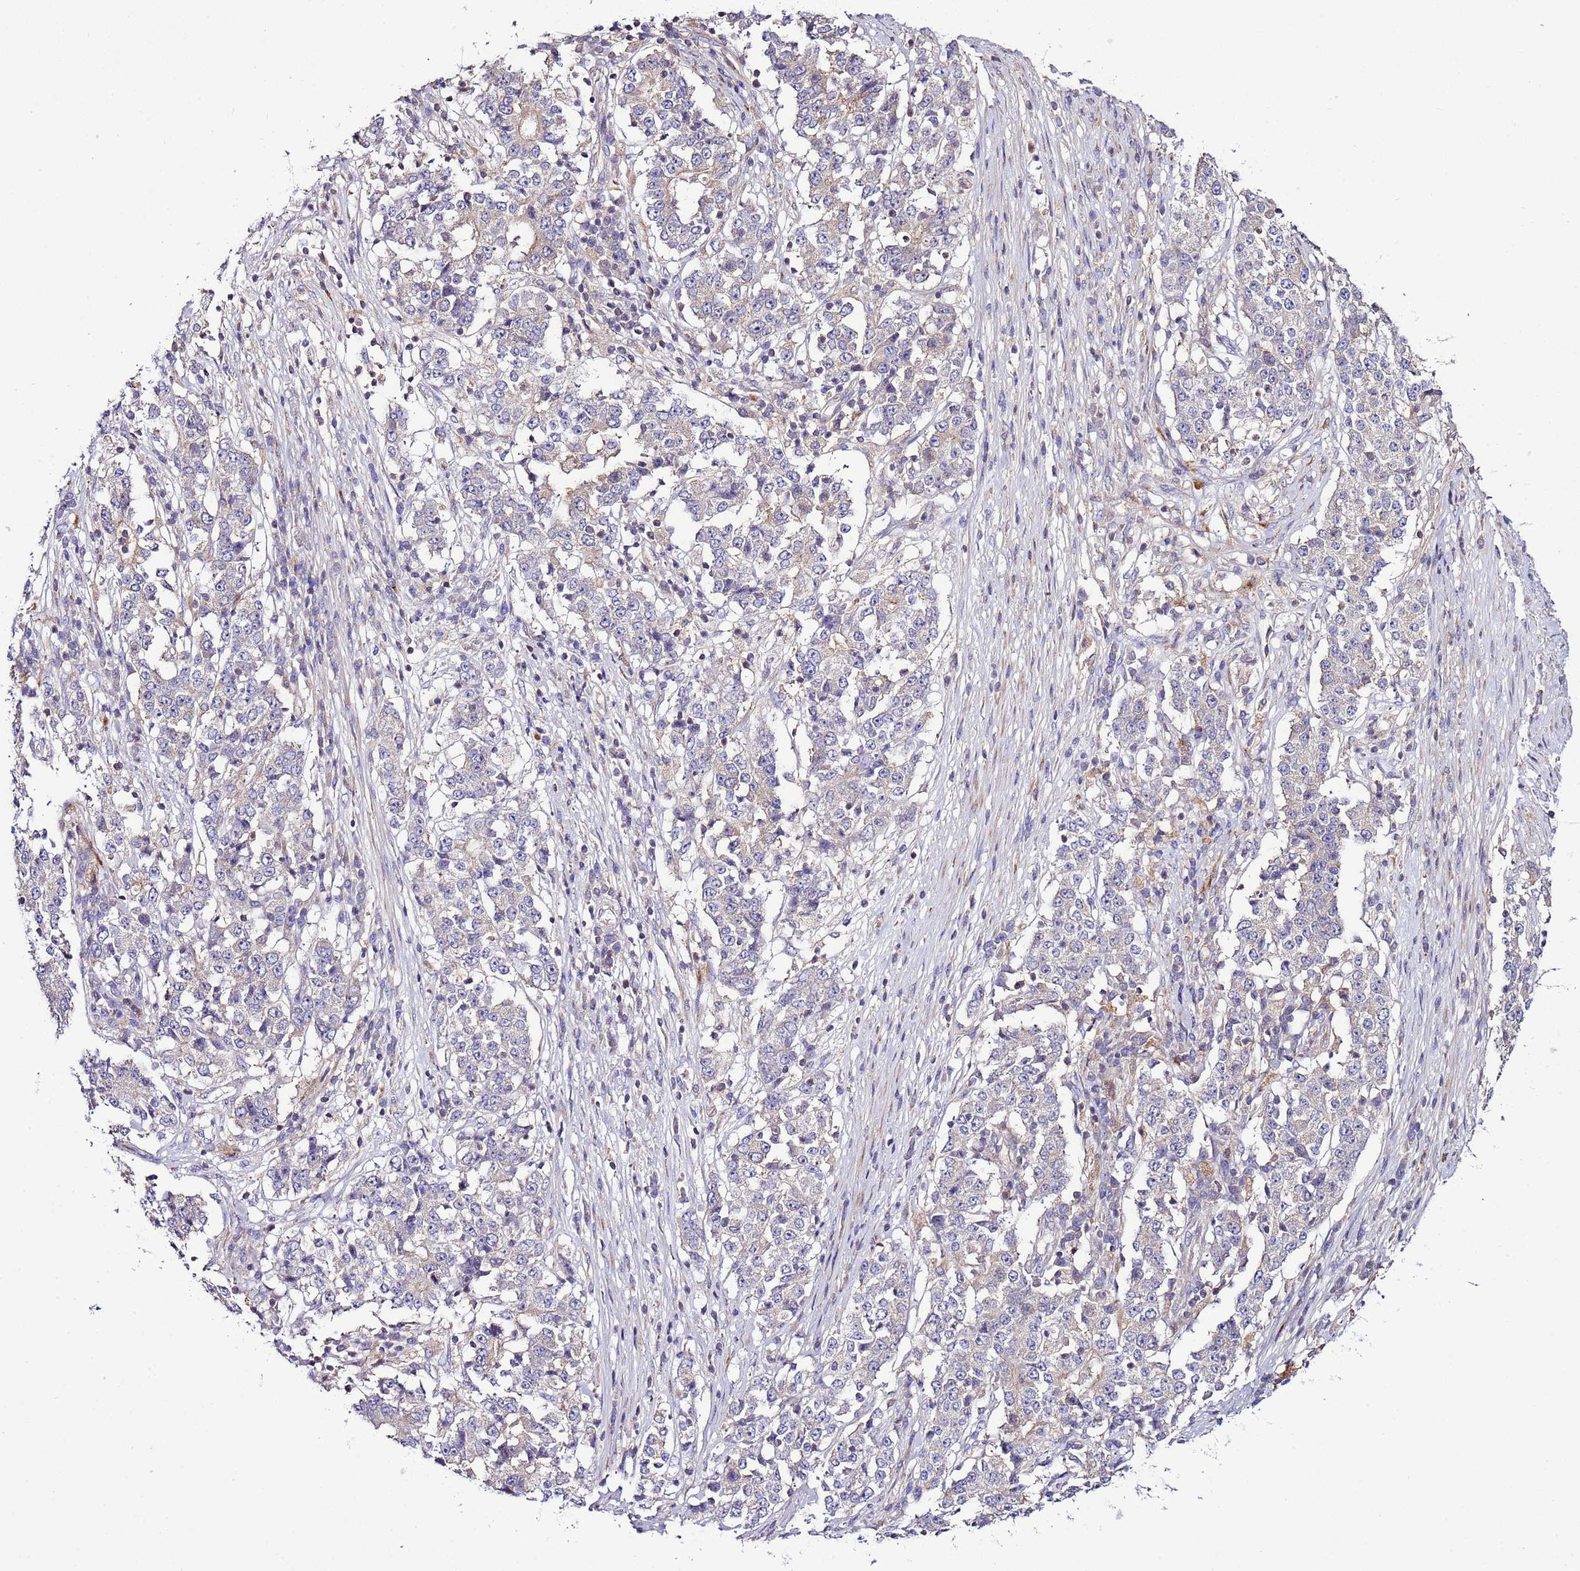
{"staining": {"intensity": "negative", "quantity": "none", "location": "none"}, "tissue": "stomach cancer", "cell_type": "Tumor cells", "image_type": "cancer", "snomed": [{"axis": "morphology", "description": "Adenocarcinoma, NOS"}, {"axis": "topography", "description": "Stomach"}], "caption": "Tumor cells show no significant staining in stomach cancer (adenocarcinoma).", "gene": "ZNF624", "patient": {"sex": "male", "age": 59}}